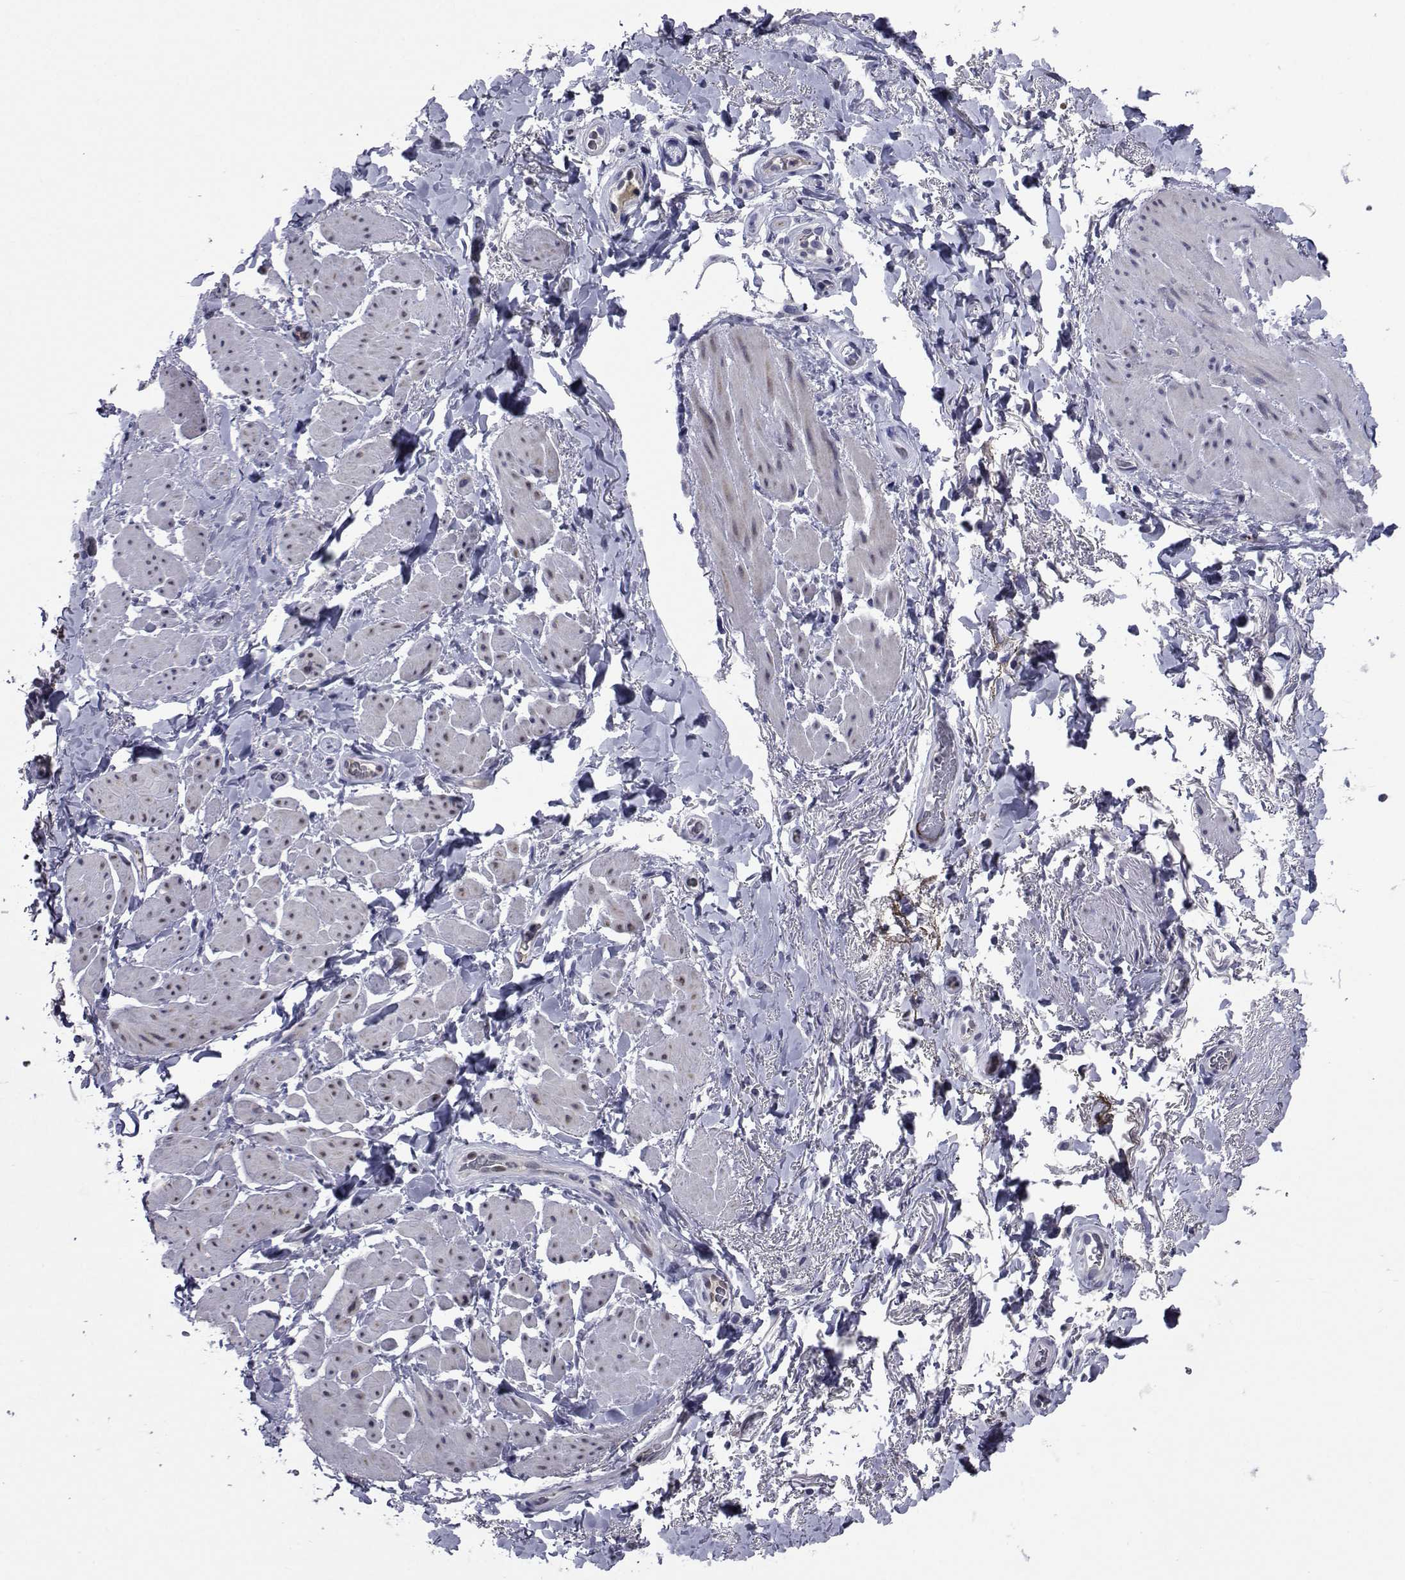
{"staining": {"intensity": "negative", "quantity": "none", "location": "none"}, "tissue": "adipose tissue", "cell_type": "Adipocytes", "image_type": "normal", "snomed": [{"axis": "morphology", "description": "Normal tissue, NOS"}, {"axis": "topography", "description": "Anal"}, {"axis": "topography", "description": "Peripheral nerve tissue"}], "caption": "IHC histopathology image of benign human adipose tissue stained for a protein (brown), which reveals no staining in adipocytes. Brightfield microscopy of immunohistochemistry (IHC) stained with DAB (3,3'-diaminobenzidine) (brown) and hematoxylin (blue), captured at high magnification.", "gene": "SEMA5B", "patient": {"sex": "male", "age": 53}}